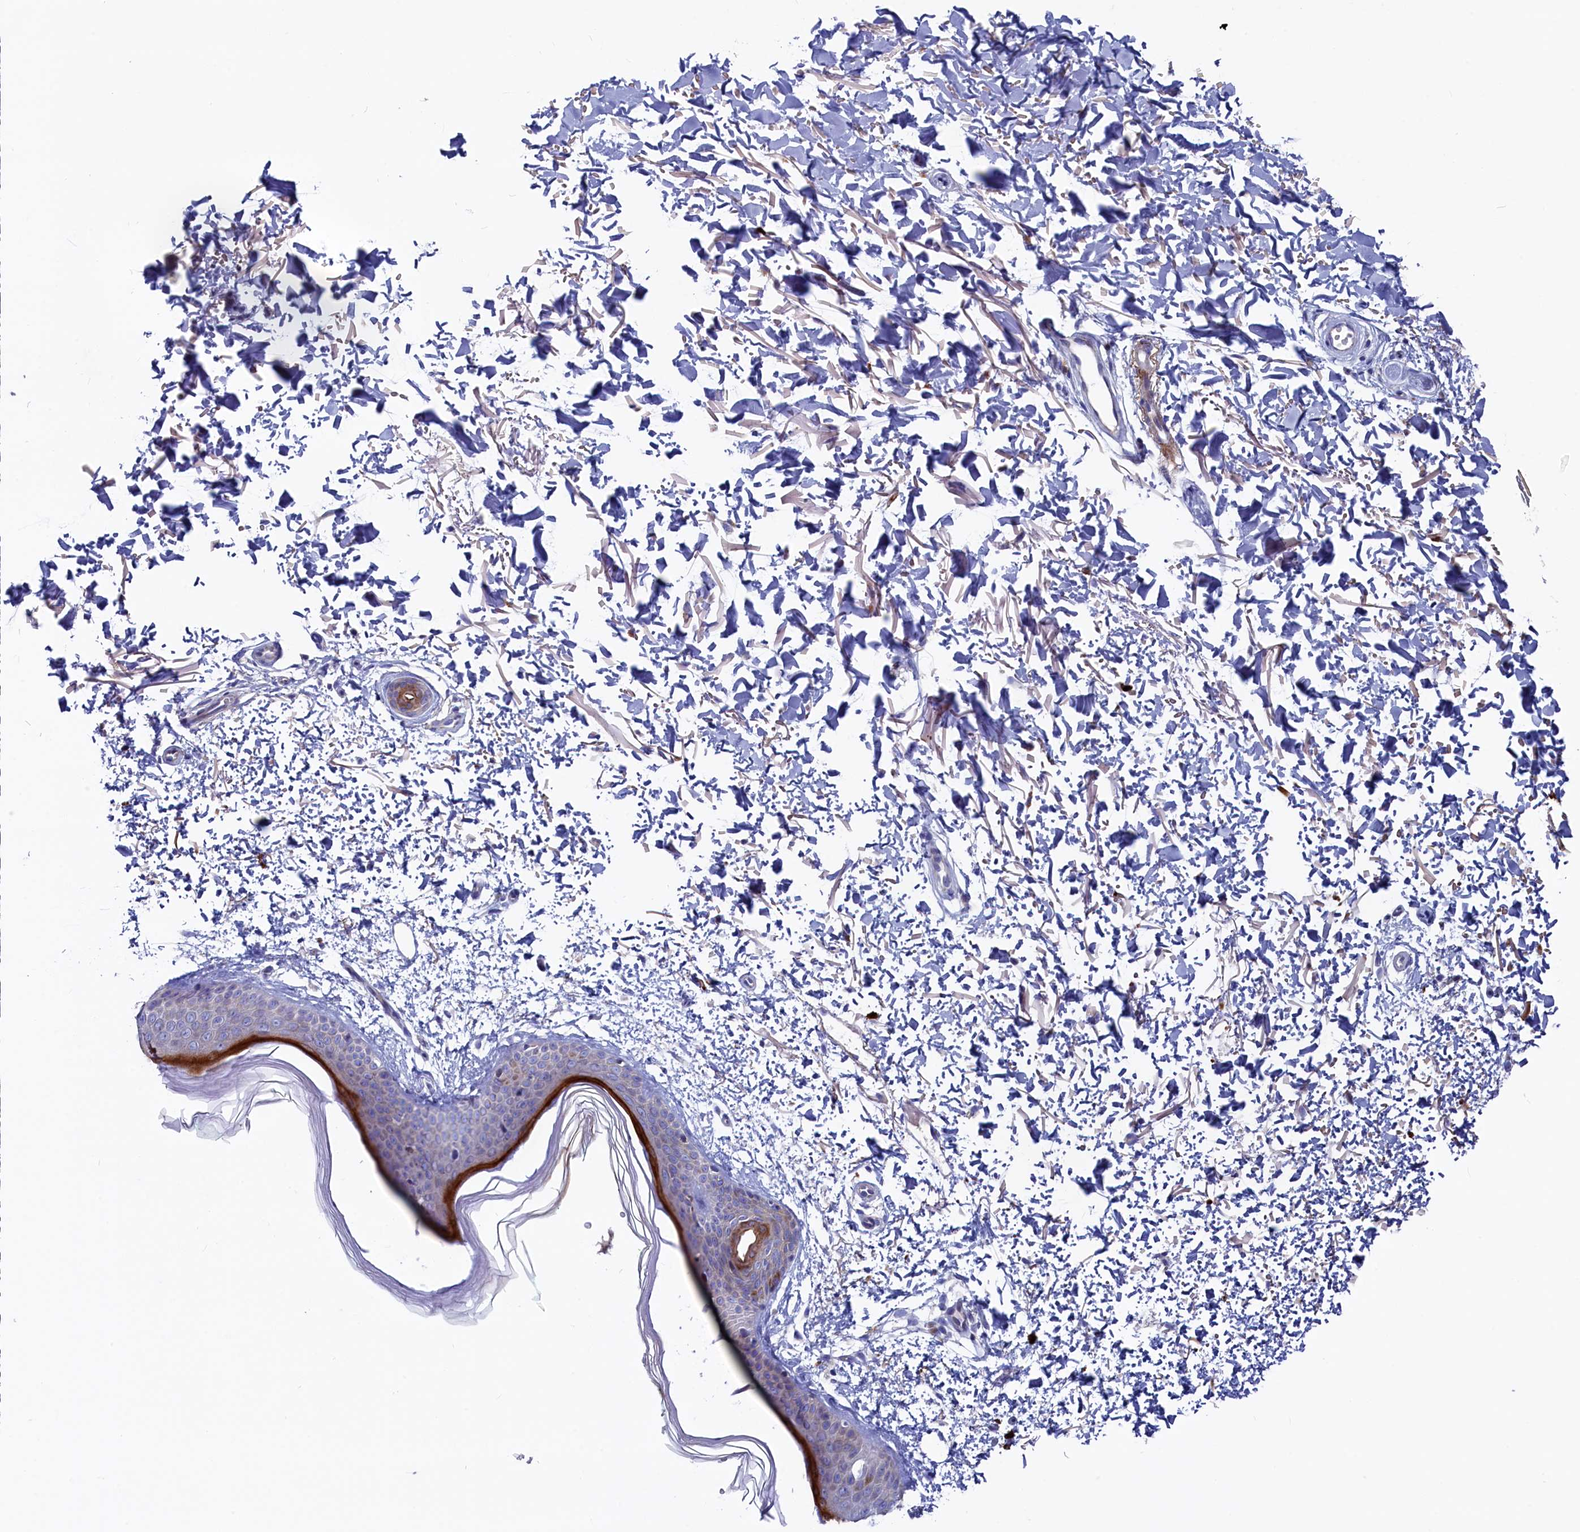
{"staining": {"intensity": "weak", "quantity": ">75%", "location": "cytoplasmic/membranous"}, "tissue": "skin", "cell_type": "Fibroblasts", "image_type": "normal", "snomed": [{"axis": "morphology", "description": "Normal tissue, NOS"}, {"axis": "topography", "description": "Skin"}], "caption": "A histopathology image showing weak cytoplasmic/membranous positivity in about >75% of fibroblasts in unremarkable skin, as visualized by brown immunohistochemical staining.", "gene": "NUDT7", "patient": {"sex": "male", "age": 66}}